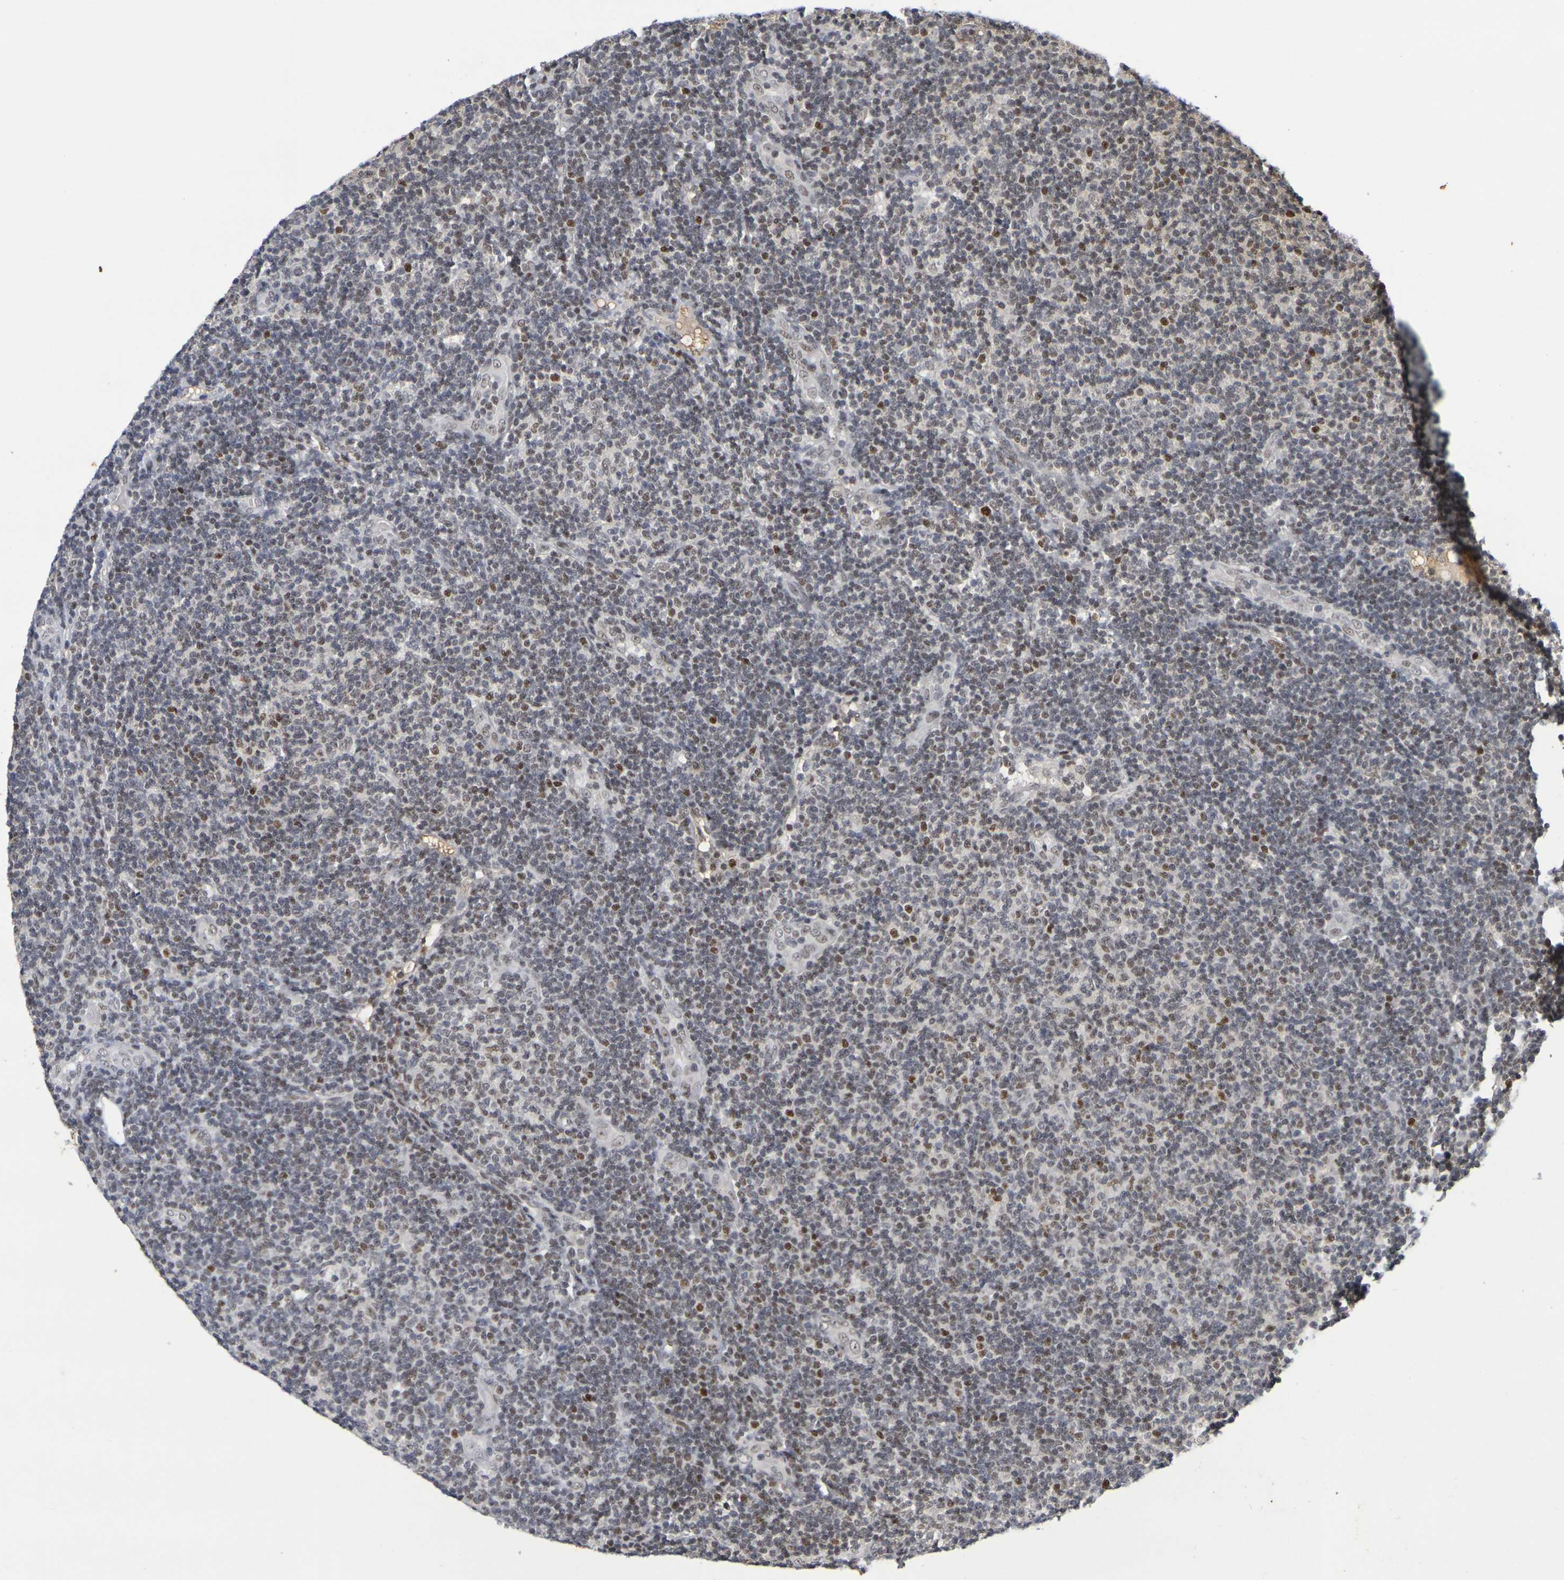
{"staining": {"intensity": "moderate", "quantity": "25%-75%", "location": "nuclear"}, "tissue": "lymphoma", "cell_type": "Tumor cells", "image_type": "cancer", "snomed": [{"axis": "morphology", "description": "Malignant lymphoma, non-Hodgkin's type, Low grade"}, {"axis": "topography", "description": "Lymph node"}], "caption": "Protein expression analysis of malignant lymphoma, non-Hodgkin's type (low-grade) reveals moderate nuclear expression in about 25%-75% of tumor cells. Nuclei are stained in blue.", "gene": "TERF2", "patient": {"sex": "male", "age": 83}}